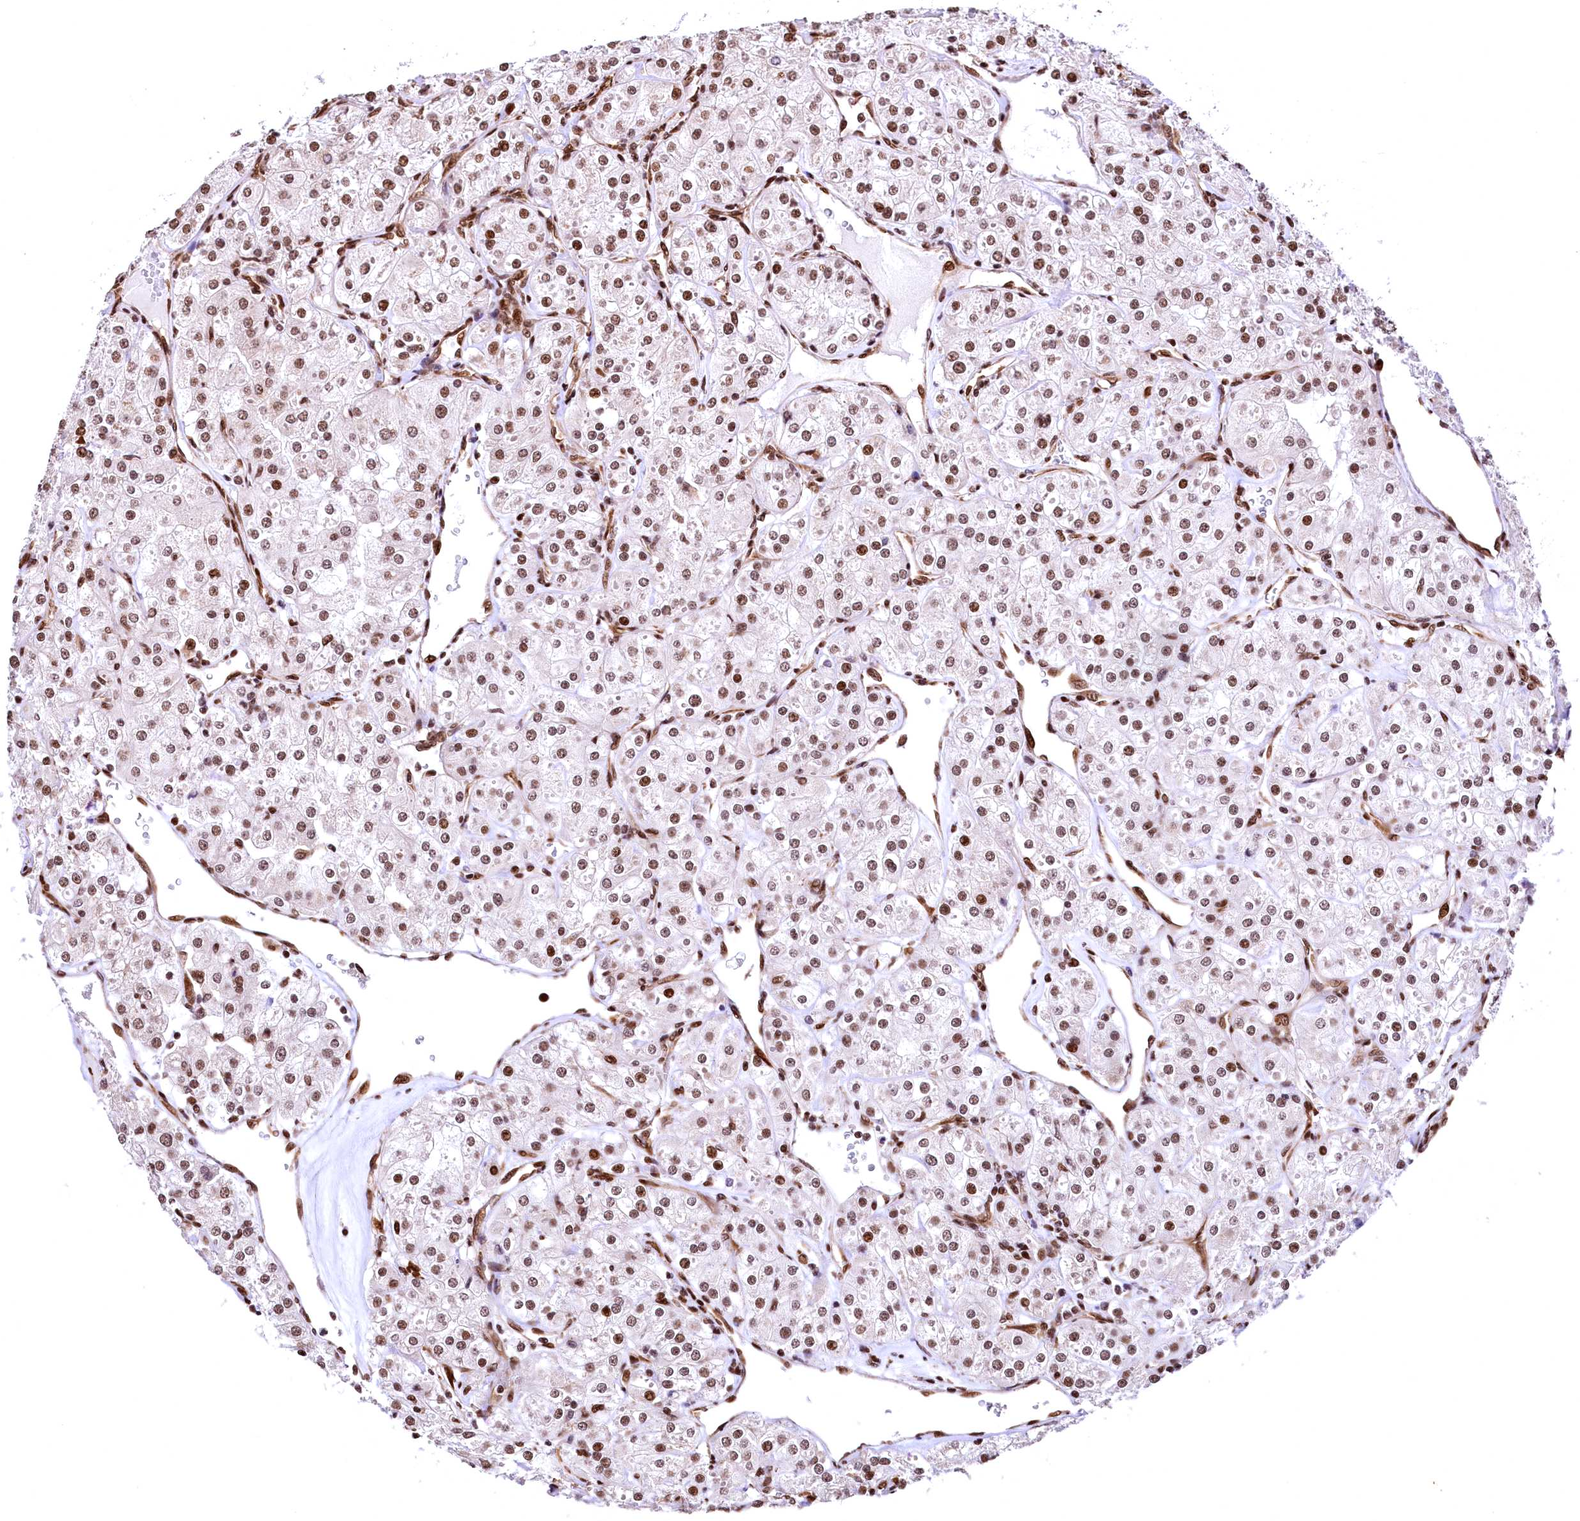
{"staining": {"intensity": "moderate", "quantity": ">75%", "location": "nuclear"}, "tissue": "renal cancer", "cell_type": "Tumor cells", "image_type": "cancer", "snomed": [{"axis": "morphology", "description": "Adenocarcinoma, NOS"}, {"axis": "topography", "description": "Kidney"}], "caption": "IHC staining of renal cancer, which reveals medium levels of moderate nuclear expression in approximately >75% of tumor cells indicating moderate nuclear protein expression. The staining was performed using DAB (brown) for protein detection and nuclei were counterstained in hematoxylin (blue).", "gene": "PDS5B", "patient": {"sex": "male", "age": 77}}